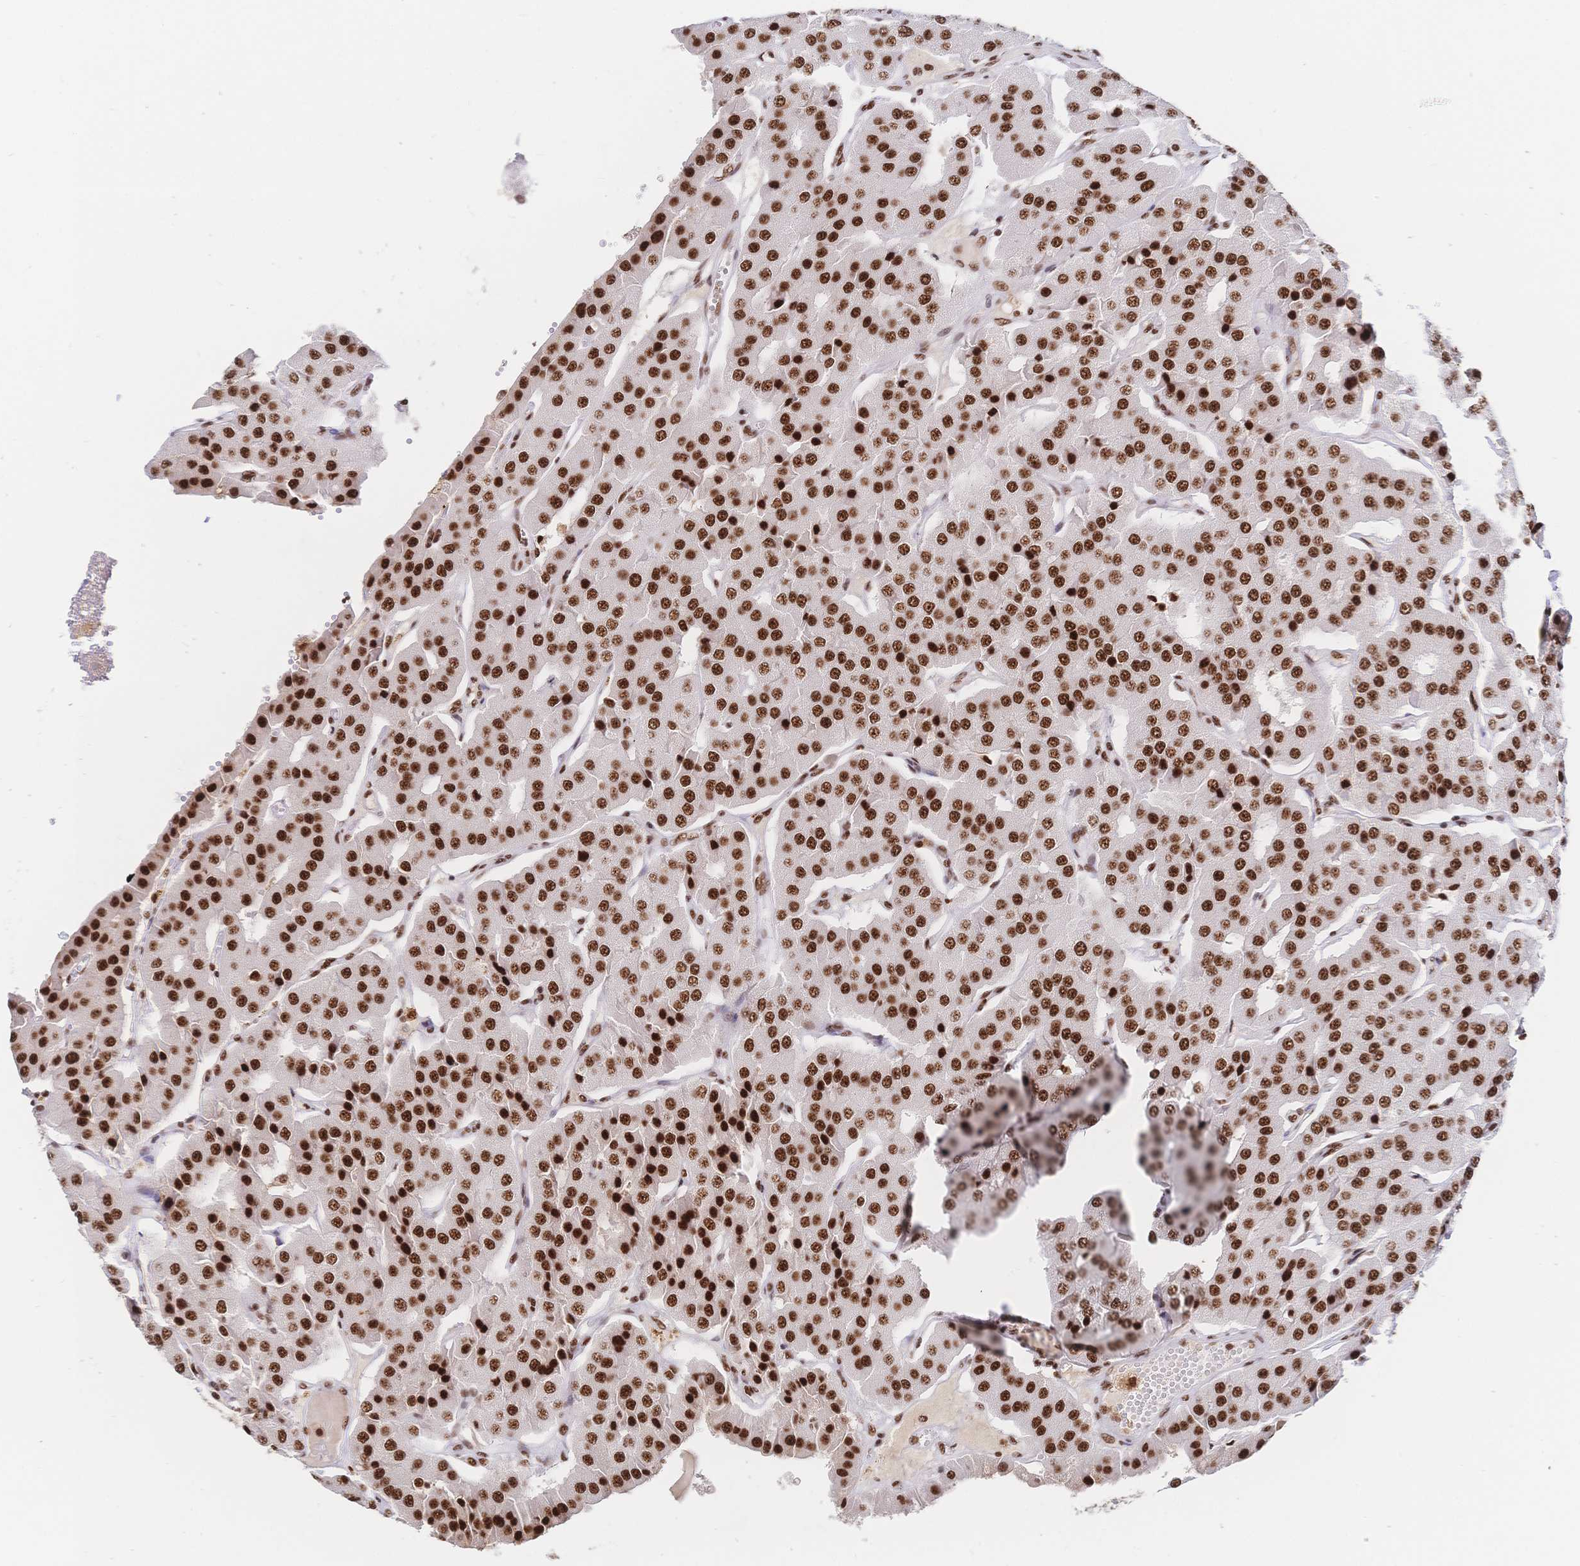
{"staining": {"intensity": "strong", "quantity": ">75%", "location": "nuclear"}, "tissue": "parathyroid gland", "cell_type": "Glandular cells", "image_type": "normal", "snomed": [{"axis": "morphology", "description": "Normal tissue, NOS"}, {"axis": "morphology", "description": "Adenoma, NOS"}, {"axis": "topography", "description": "Parathyroid gland"}], "caption": "High-magnification brightfield microscopy of normal parathyroid gland stained with DAB (3,3'-diaminobenzidine) (brown) and counterstained with hematoxylin (blue). glandular cells exhibit strong nuclear positivity is identified in about>75% of cells.", "gene": "SRSF1", "patient": {"sex": "female", "age": 86}}